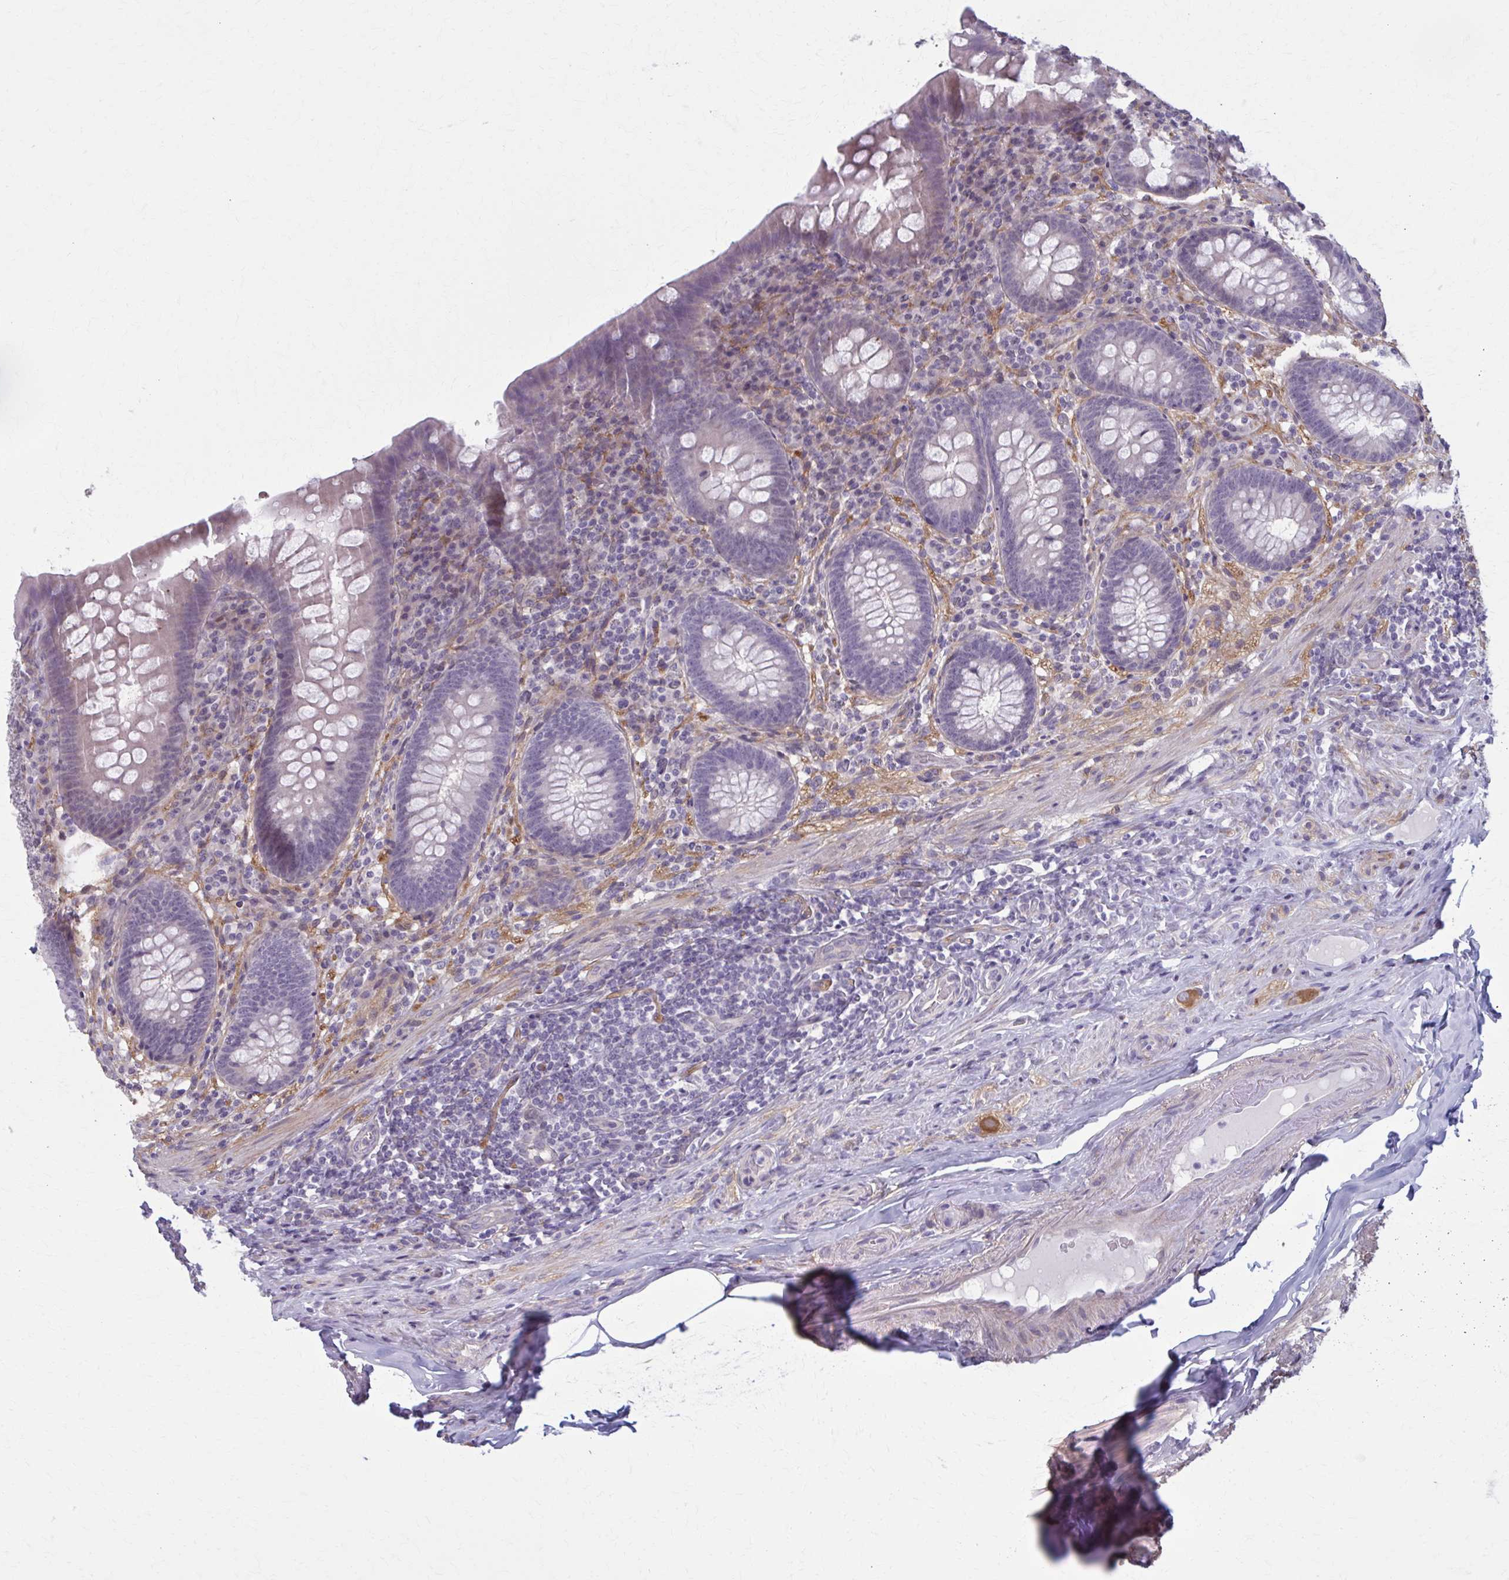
{"staining": {"intensity": "negative", "quantity": "none", "location": "none"}, "tissue": "appendix", "cell_type": "Glandular cells", "image_type": "normal", "snomed": [{"axis": "morphology", "description": "Normal tissue, NOS"}, {"axis": "topography", "description": "Appendix"}], "caption": "DAB (3,3'-diaminobenzidine) immunohistochemical staining of benign appendix shows no significant staining in glandular cells. (DAB (3,3'-diaminobenzidine) immunohistochemistry visualized using brightfield microscopy, high magnification).", "gene": "NUMBL", "patient": {"sex": "male", "age": 71}}